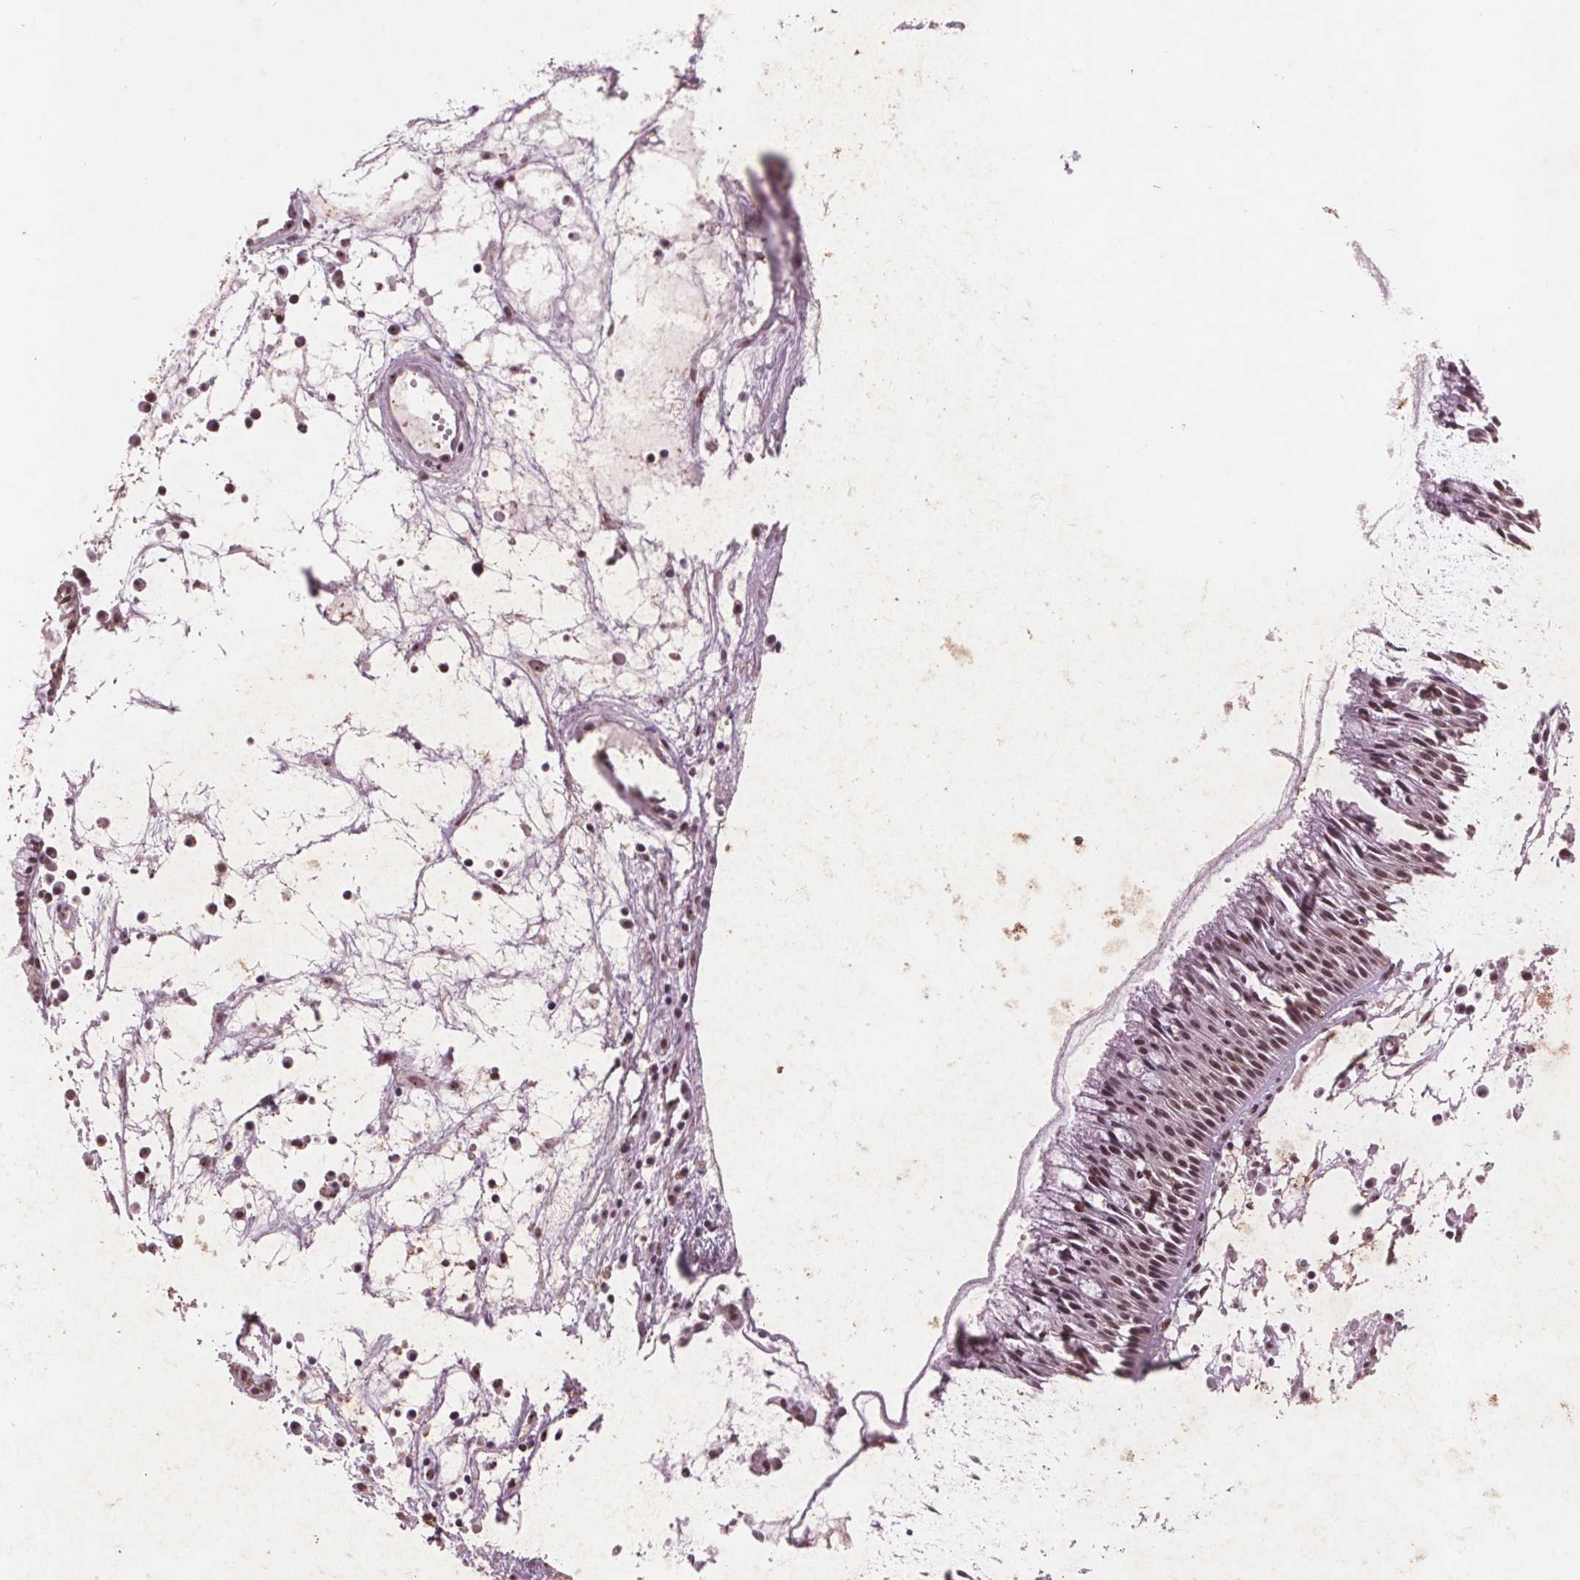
{"staining": {"intensity": "moderate", "quantity": ">75%", "location": "nuclear"}, "tissue": "nasopharynx", "cell_type": "Respiratory epithelial cells", "image_type": "normal", "snomed": [{"axis": "morphology", "description": "Normal tissue, NOS"}, {"axis": "topography", "description": "Nasopharynx"}], "caption": "About >75% of respiratory epithelial cells in benign human nasopharynx exhibit moderate nuclear protein staining as visualized by brown immunohistochemical staining.", "gene": "RPS6KA2", "patient": {"sex": "male", "age": 31}}